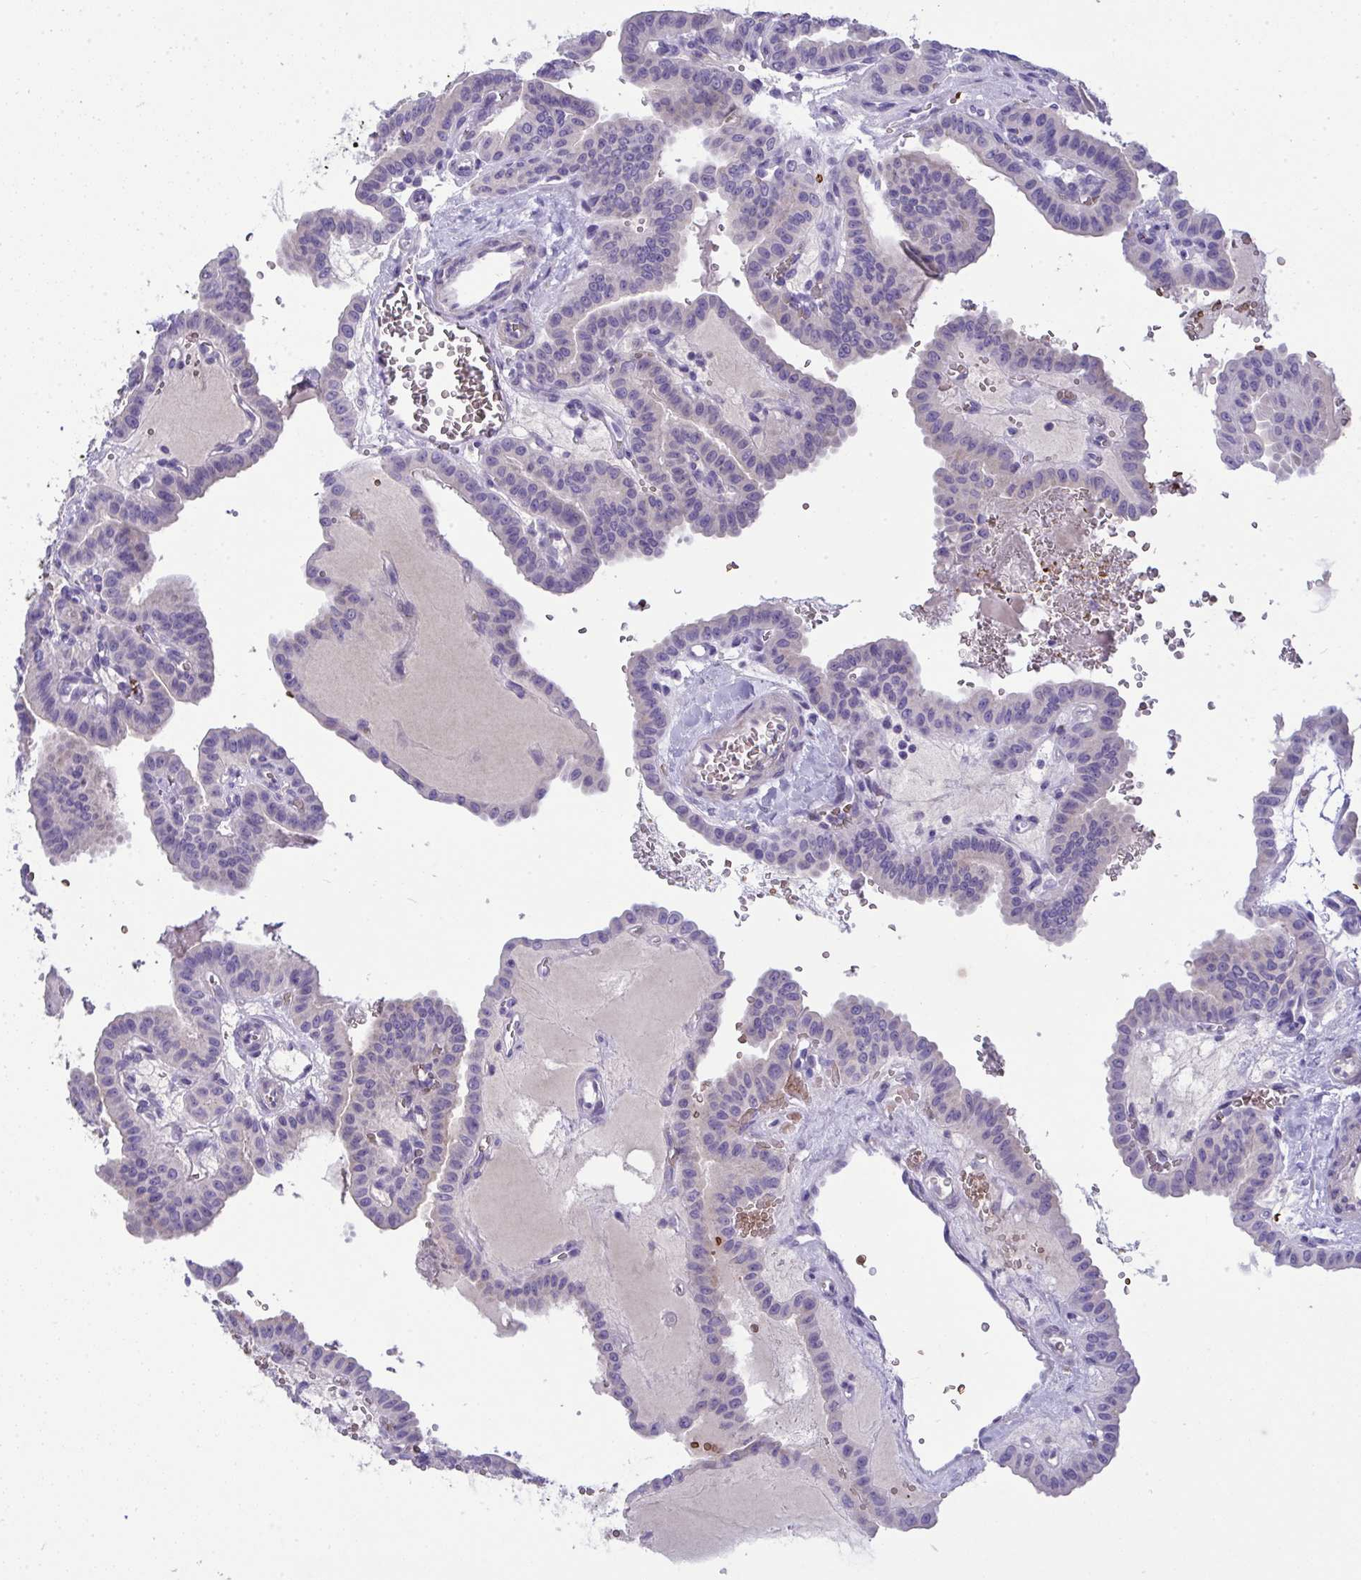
{"staining": {"intensity": "negative", "quantity": "none", "location": "none"}, "tissue": "thyroid cancer", "cell_type": "Tumor cells", "image_type": "cancer", "snomed": [{"axis": "morphology", "description": "Papillary adenocarcinoma, NOS"}, {"axis": "topography", "description": "Thyroid gland"}], "caption": "Thyroid papillary adenocarcinoma stained for a protein using immunohistochemistry (IHC) demonstrates no expression tumor cells.", "gene": "SPTB", "patient": {"sex": "male", "age": 87}}